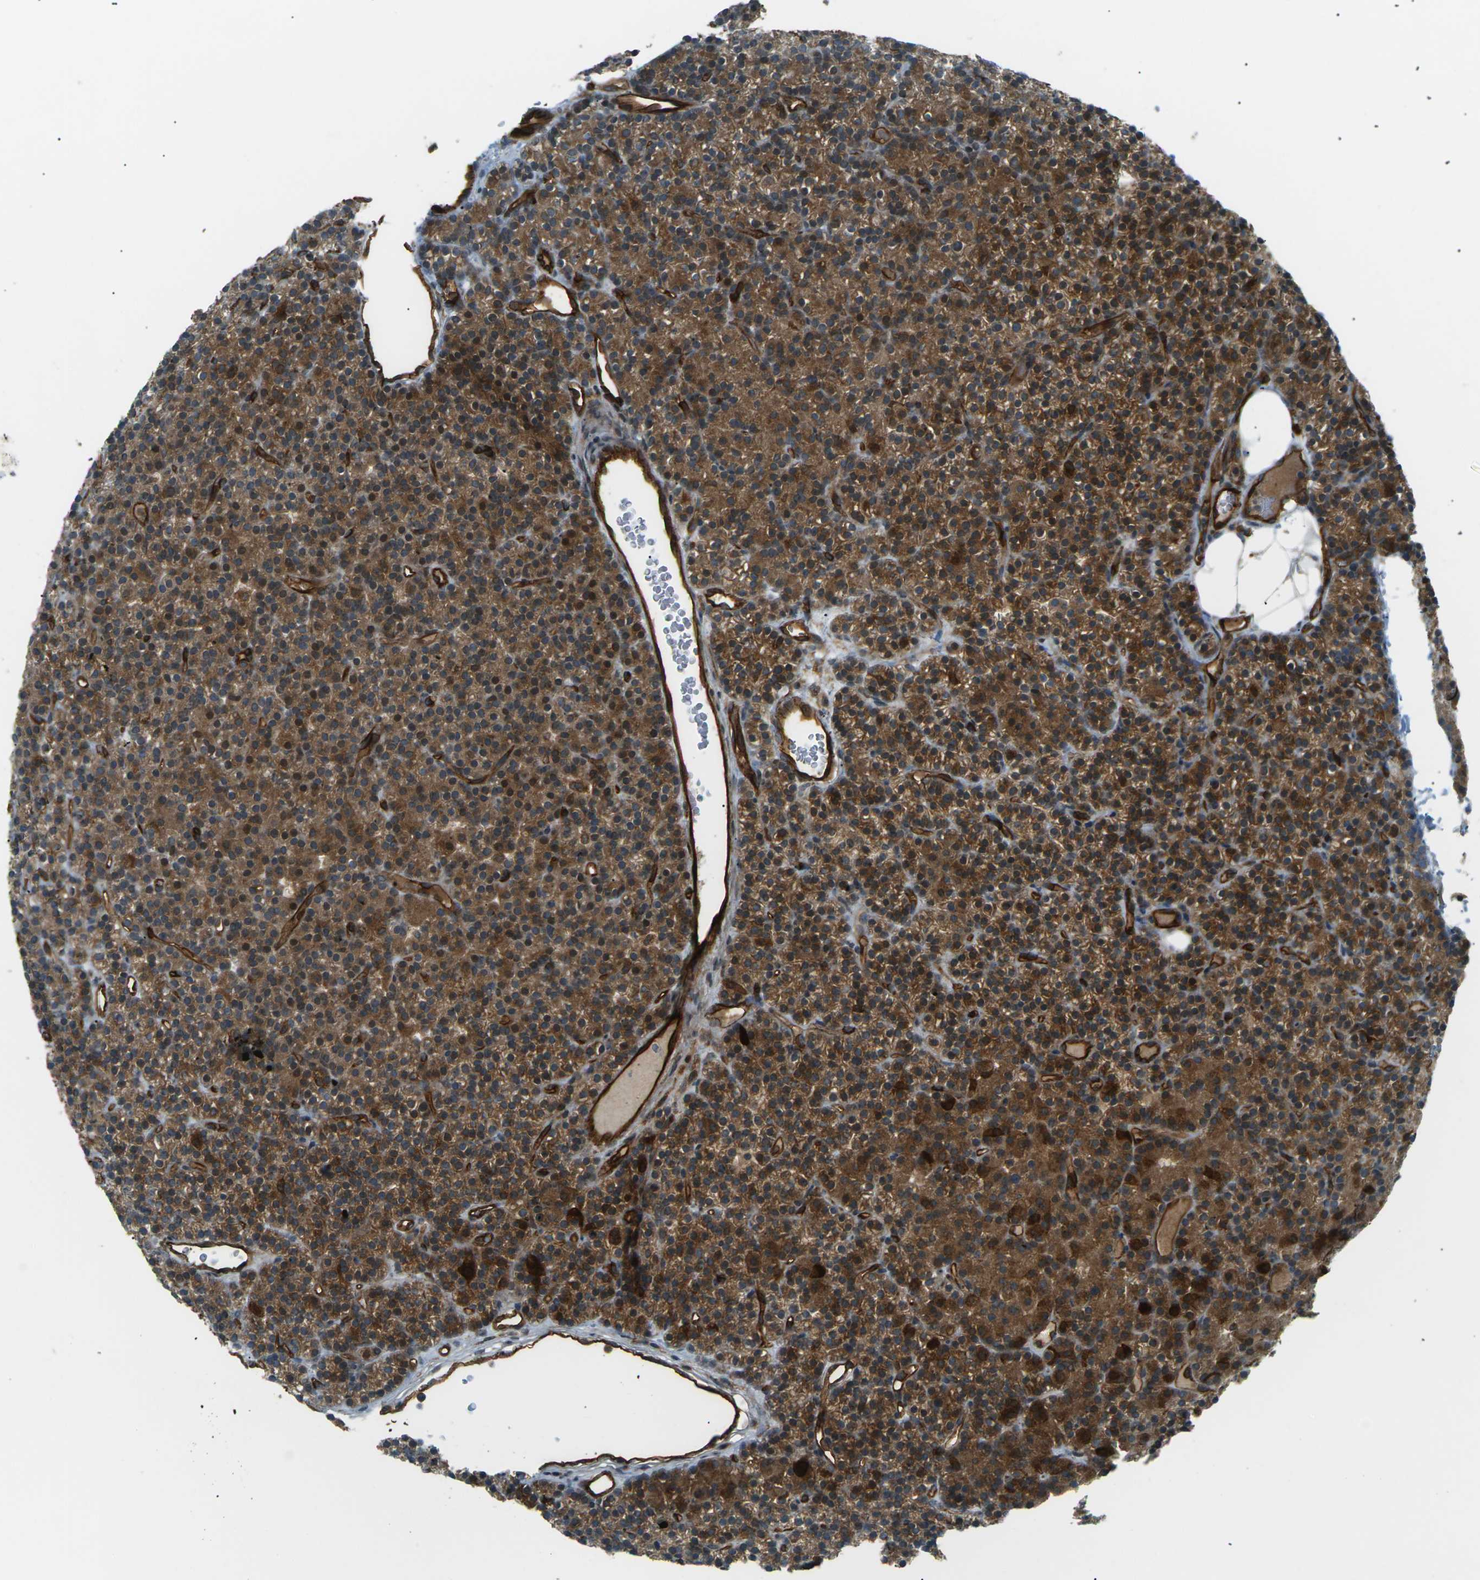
{"staining": {"intensity": "strong", "quantity": ">75%", "location": "cytoplasmic/membranous"}, "tissue": "parathyroid gland", "cell_type": "Glandular cells", "image_type": "normal", "snomed": [{"axis": "morphology", "description": "Normal tissue, NOS"}, {"axis": "morphology", "description": "Hyperplasia, NOS"}, {"axis": "topography", "description": "Parathyroid gland"}], "caption": "The photomicrograph demonstrates staining of unremarkable parathyroid gland, revealing strong cytoplasmic/membranous protein expression (brown color) within glandular cells. The protein is shown in brown color, while the nuclei are stained blue.", "gene": "S1PR1", "patient": {"sex": "male", "age": 44}}